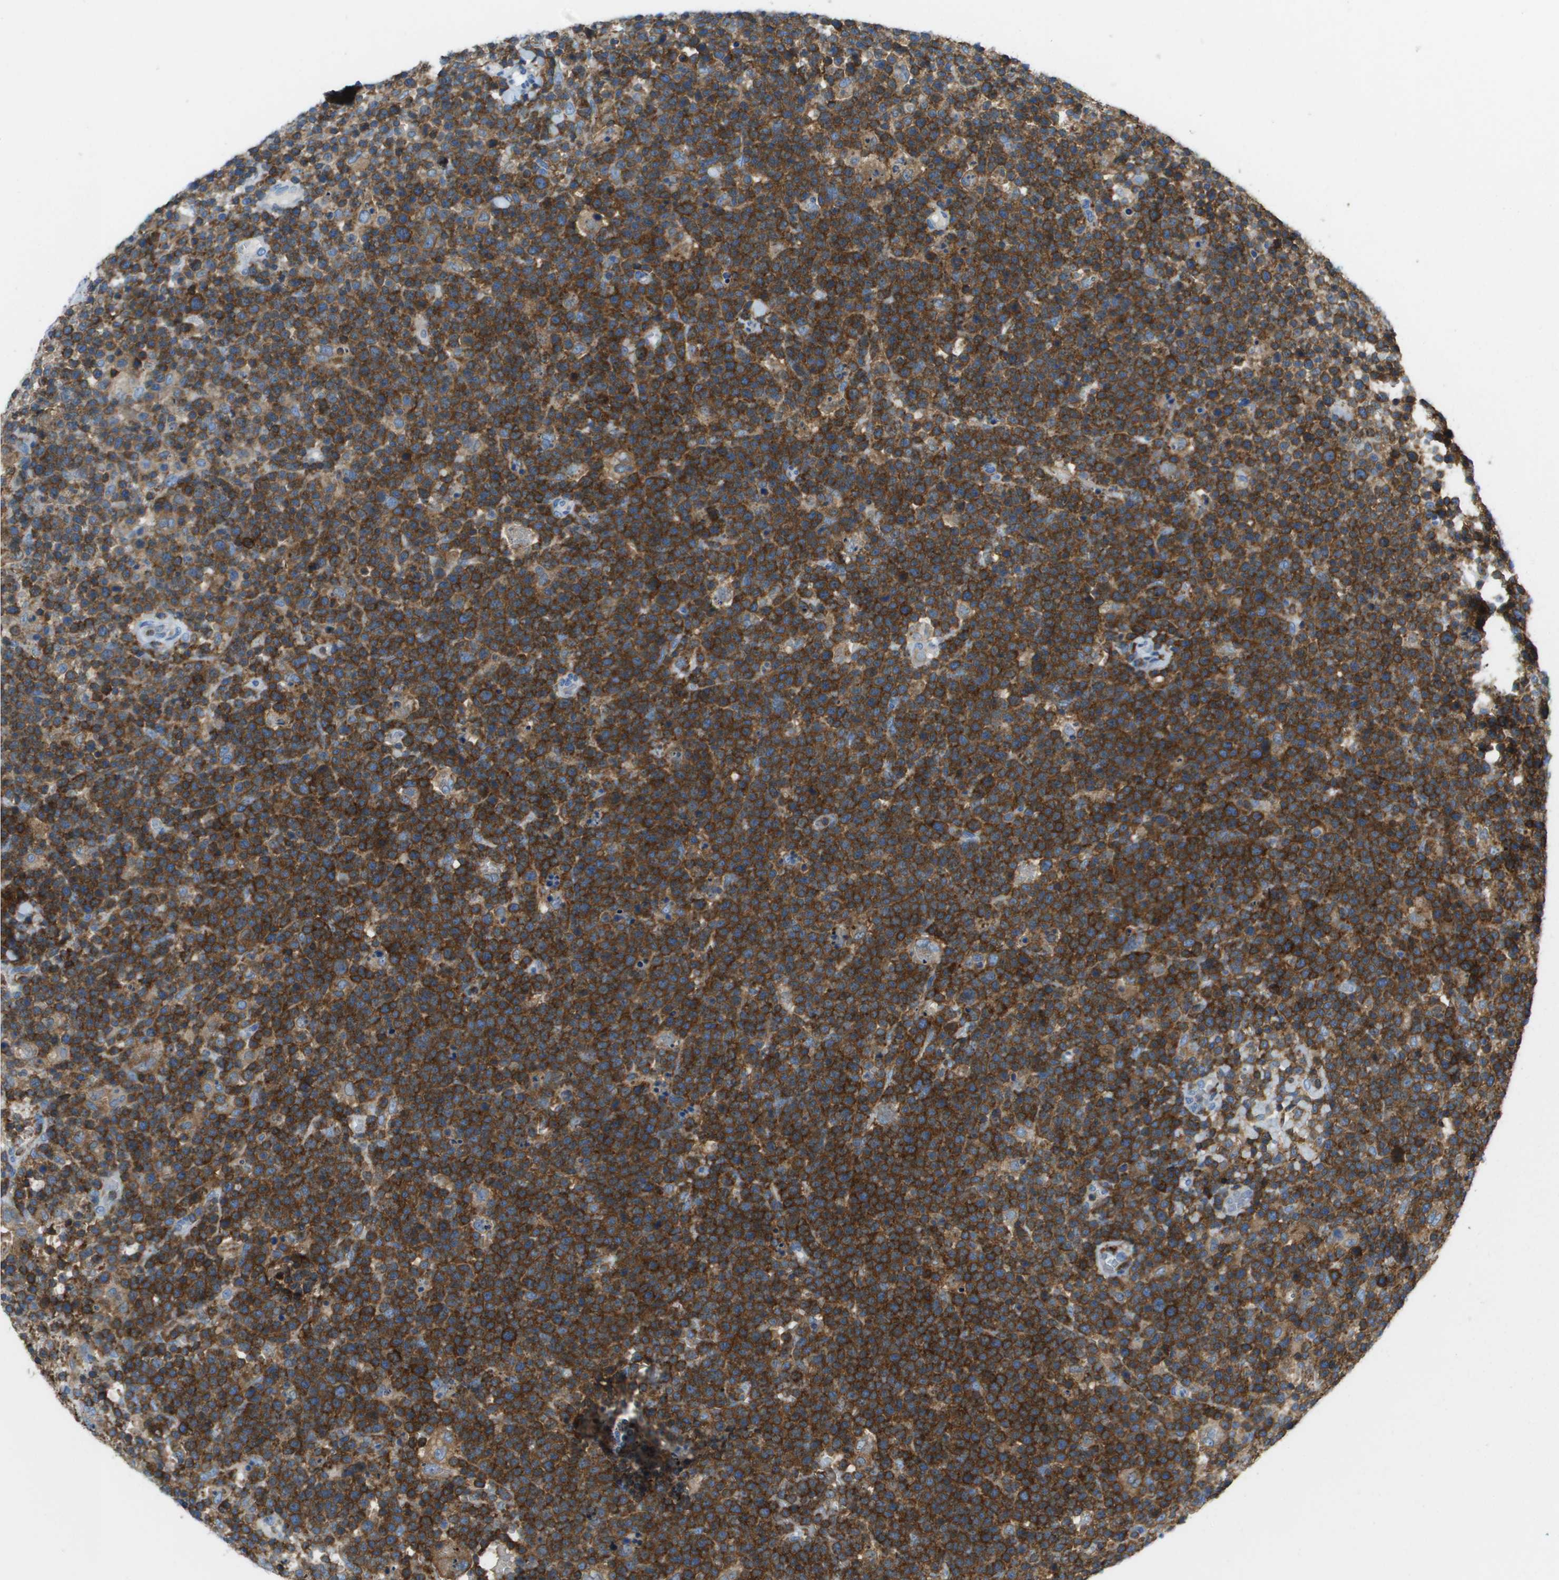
{"staining": {"intensity": "strong", "quantity": ">75%", "location": "cytoplasmic/membranous"}, "tissue": "lymphoma", "cell_type": "Tumor cells", "image_type": "cancer", "snomed": [{"axis": "morphology", "description": "Malignant lymphoma, non-Hodgkin's type, High grade"}, {"axis": "topography", "description": "Lymph node"}], "caption": "A brown stain shows strong cytoplasmic/membranous staining of a protein in lymphoma tumor cells. (DAB IHC with brightfield microscopy, high magnification).", "gene": "APBB1IP", "patient": {"sex": "male", "age": 61}}